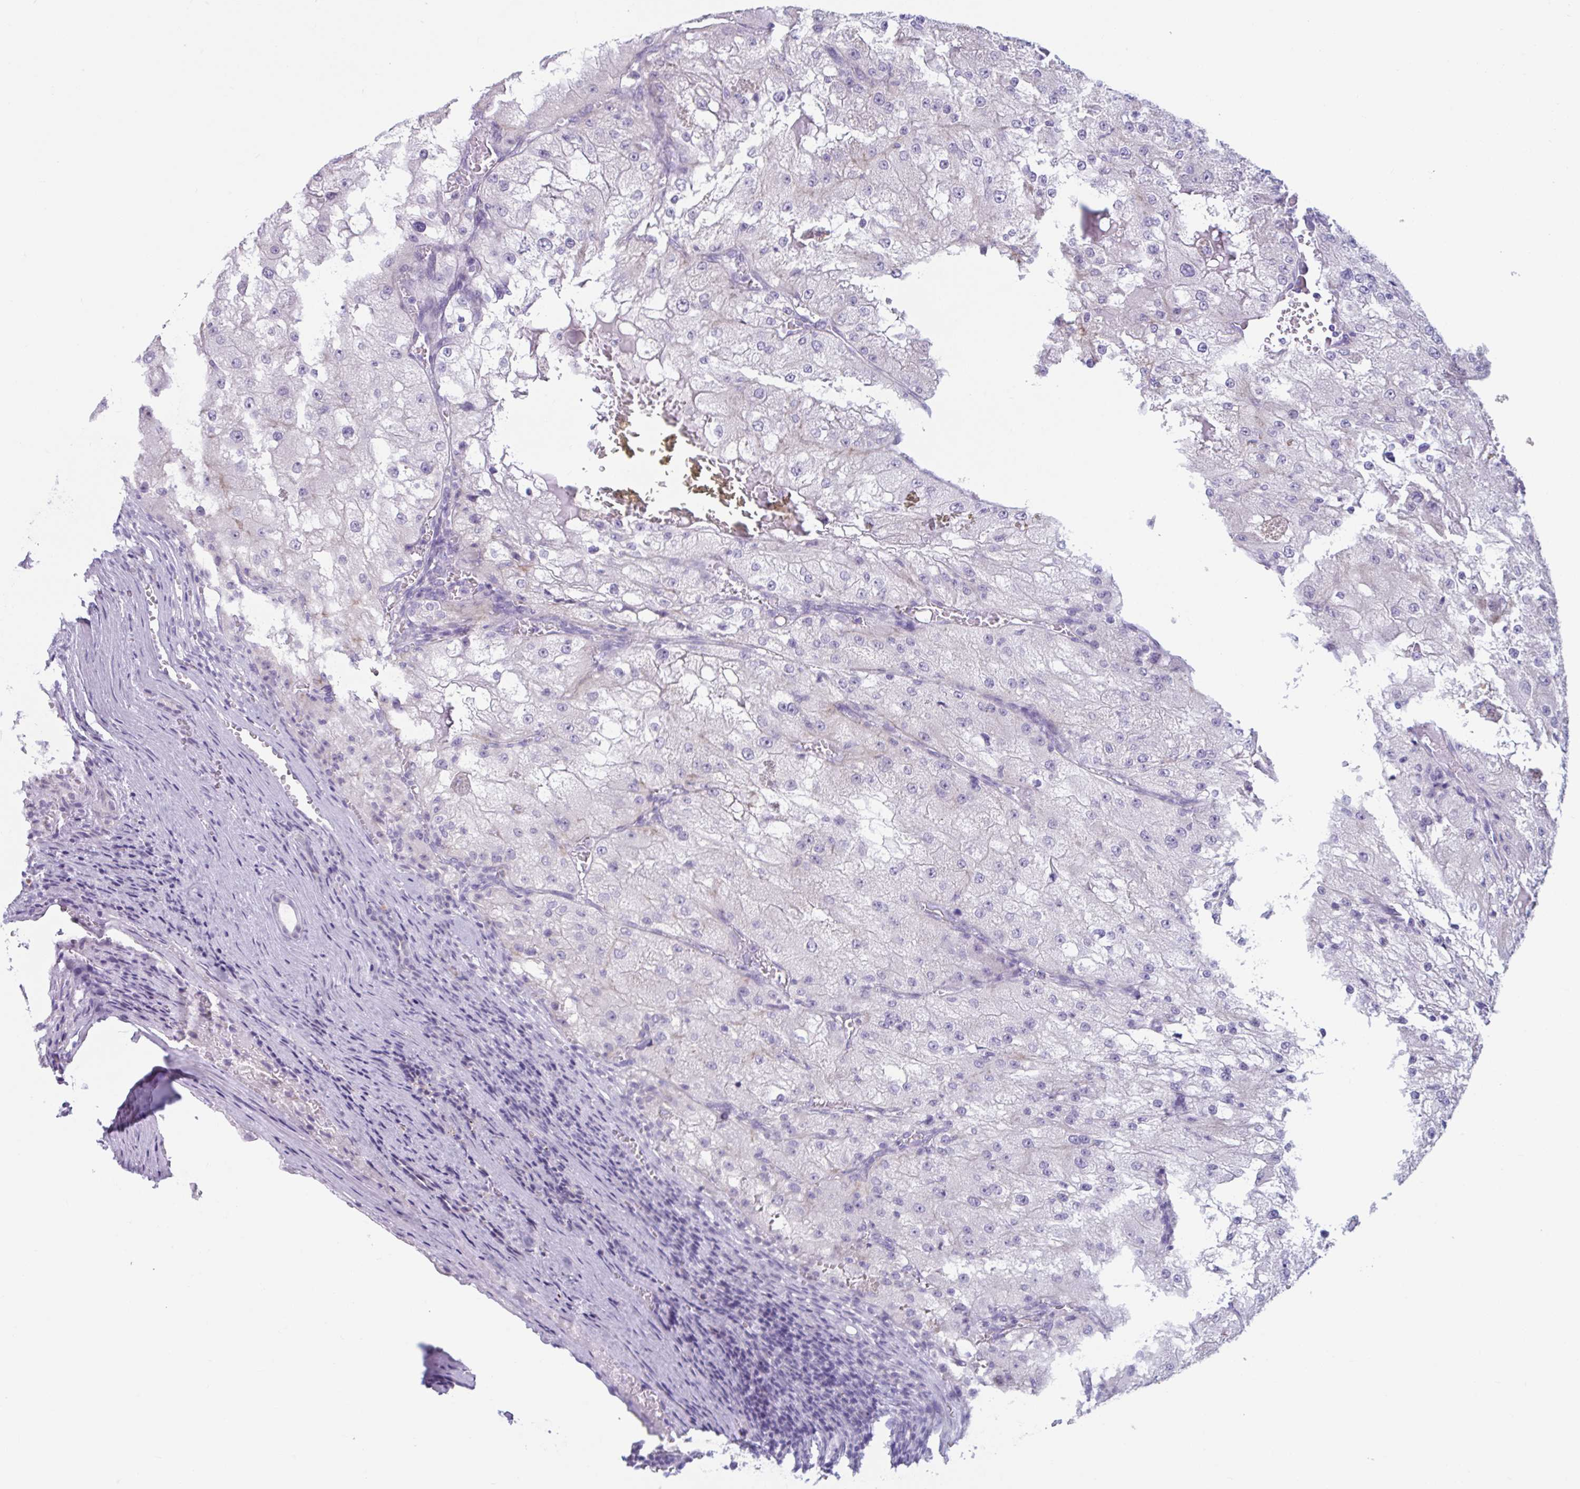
{"staining": {"intensity": "negative", "quantity": "none", "location": "none"}, "tissue": "renal cancer", "cell_type": "Tumor cells", "image_type": "cancer", "snomed": [{"axis": "morphology", "description": "Adenocarcinoma, NOS"}, {"axis": "topography", "description": "Kidney"}], "caption": "This is an IHC histopathology image of human renal cancer (adenocarcinoma). There is no positivity in tumor cells.", "gene": "WNT9B", "patient": {"sex": "female", "age": 74}}